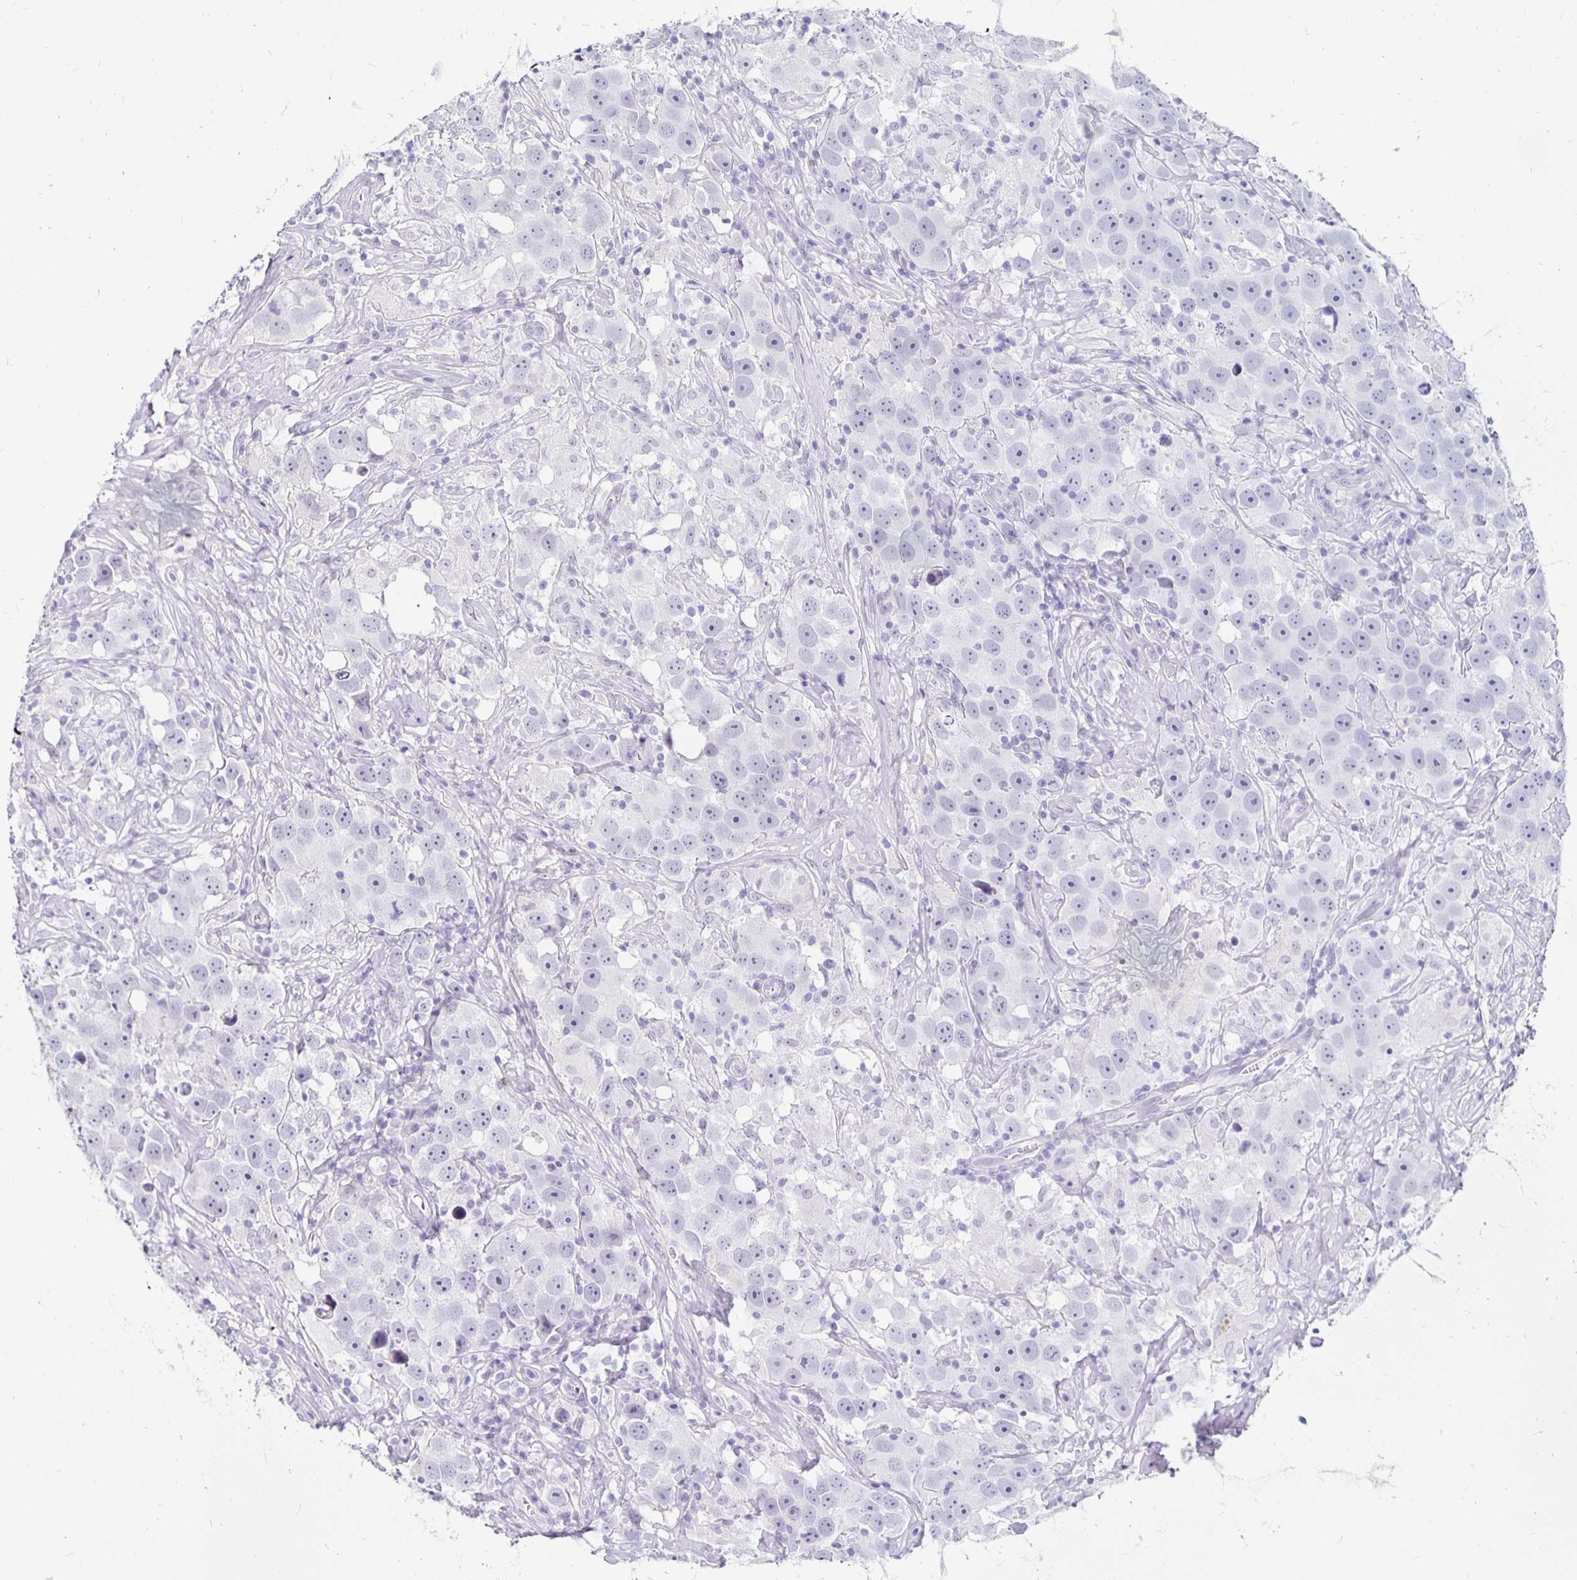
{"staining": {"intensity": "negative", "quantity": "none", "location": "none"}, "tissue": "testis cancer", "cell_type": "Tumor cells", "image_type": "cancer", "snomed": [{"axis": "morphology", "description": "Seminoma, NOS"}, {"axis": "topography", "description": "Testis"}], "caption": "An image of testis cancer stained for a protein shows no brown staining in tumor cells.", "gene": "KCNQ2", "patient": {"sex": "male", "age": 49}}